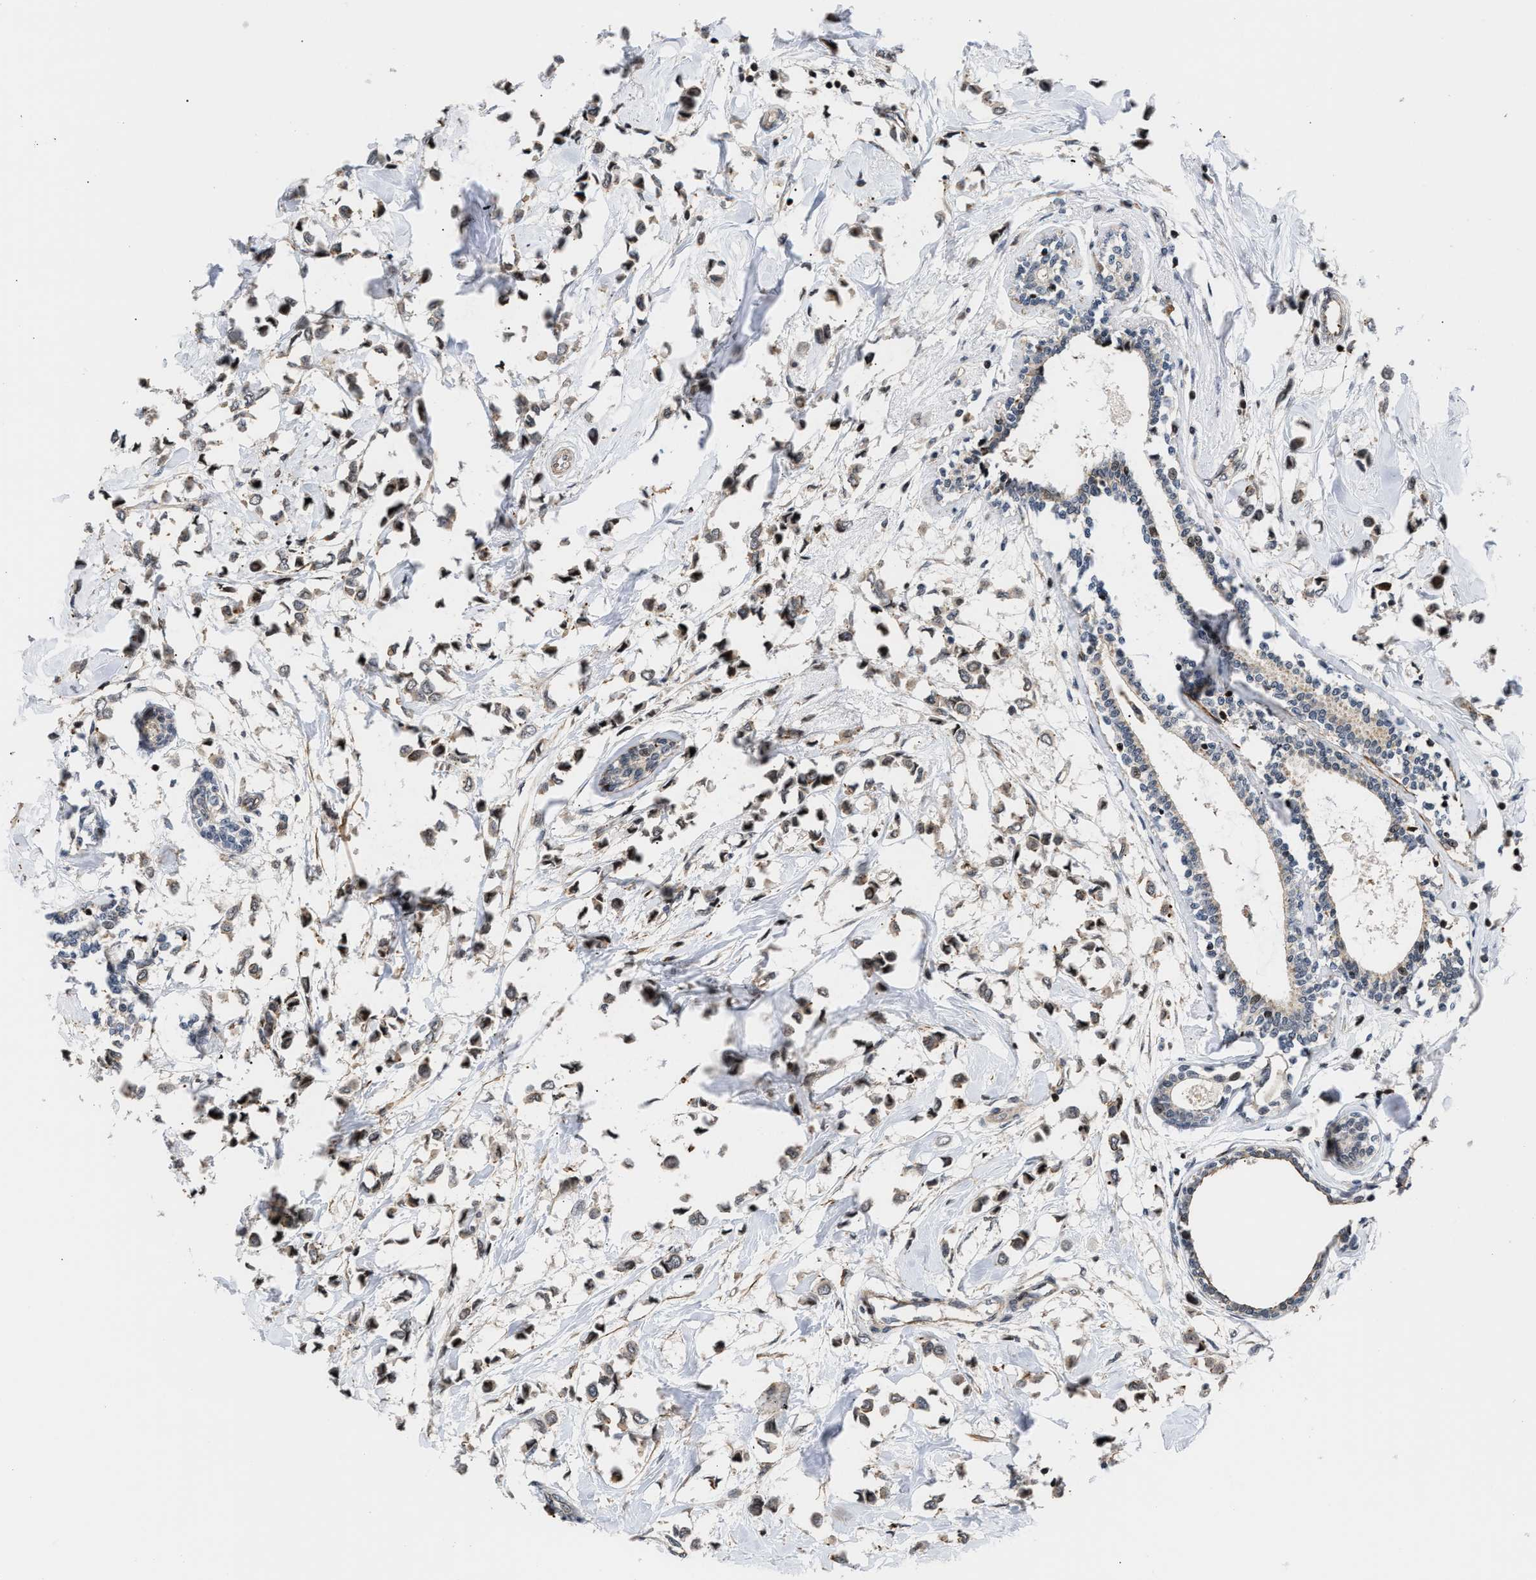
{"staining": {"intensity": "weak", "quantity": "<25%", "location": "cytoplasmic/membranous"}, "tissue": "breast cancer", "cell_type": "Tumor cells", "image_type": "cancer", "snomed": [{"axis": "morphology", "description": "Lobular carcinoma"}, {"axis": "topography", "description": "Breast"}], "caption": "Human breast lobular carcinoma stained for a protein using immunohistochemistry displays no positivity in tumor cells.", "gene": "STAU2", "patient": {"sex": "female", "age": 51}}